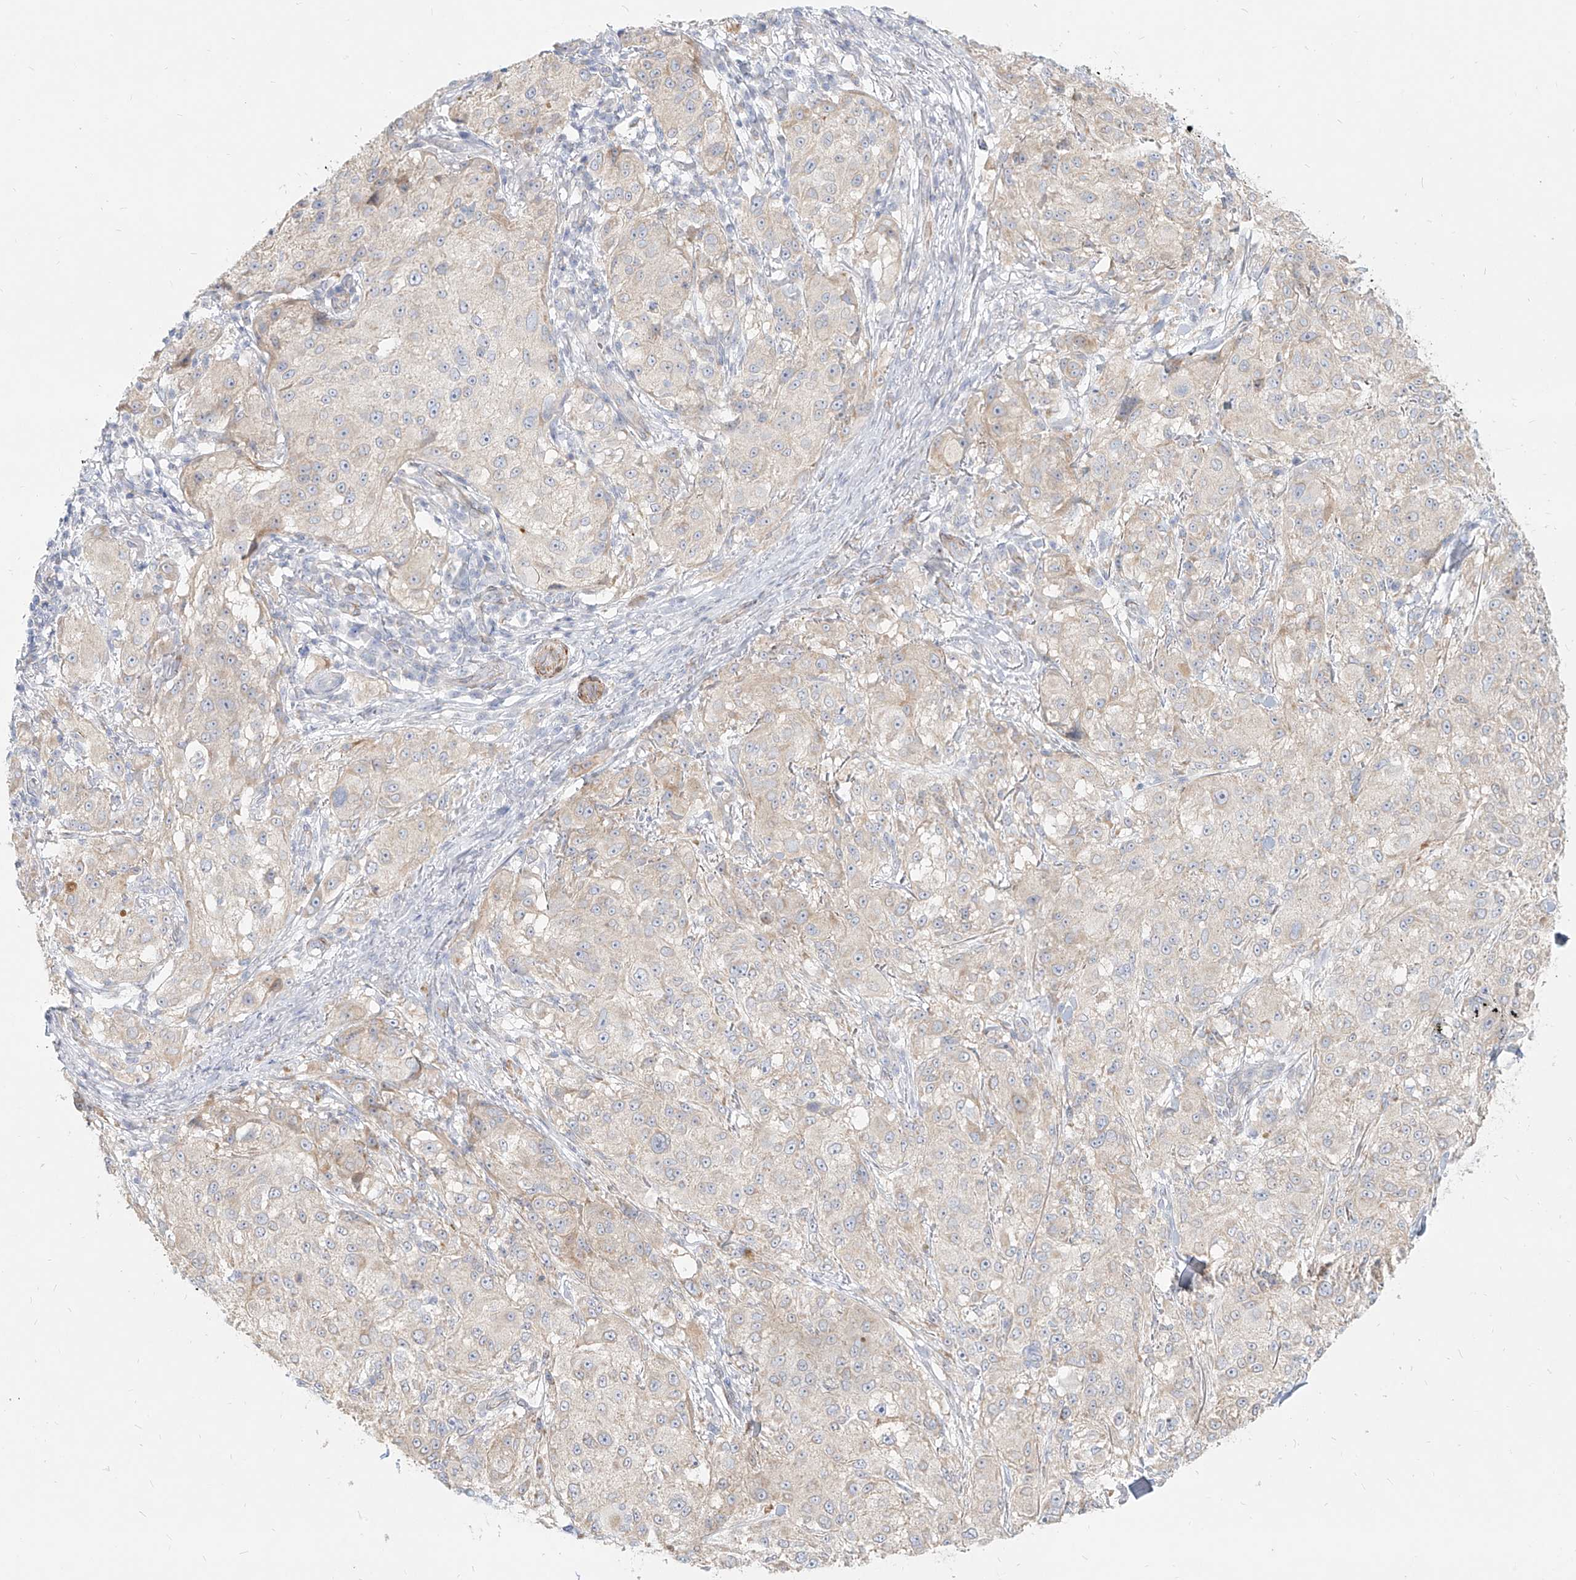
{"staining": {"intensity": "weak", "quantity": "<25%", "location": "cytoplasmic/membranous"}, "tissue": "melanoma", "cell_type": "Tumor cells", "image_type": "cancer", "snomed": [{"axis": "morphology", "description": "Necrosis, NOS"}, {"axis": "morphology", "description": "Malignant melanoma, NOS"}, {"axis": "topography", "description": "Skin"}], "caption": "Tumor cells show no significant expression in melanoma.", "gene": "ITPKB", "patient": {"sex": "female", "age": 87}}